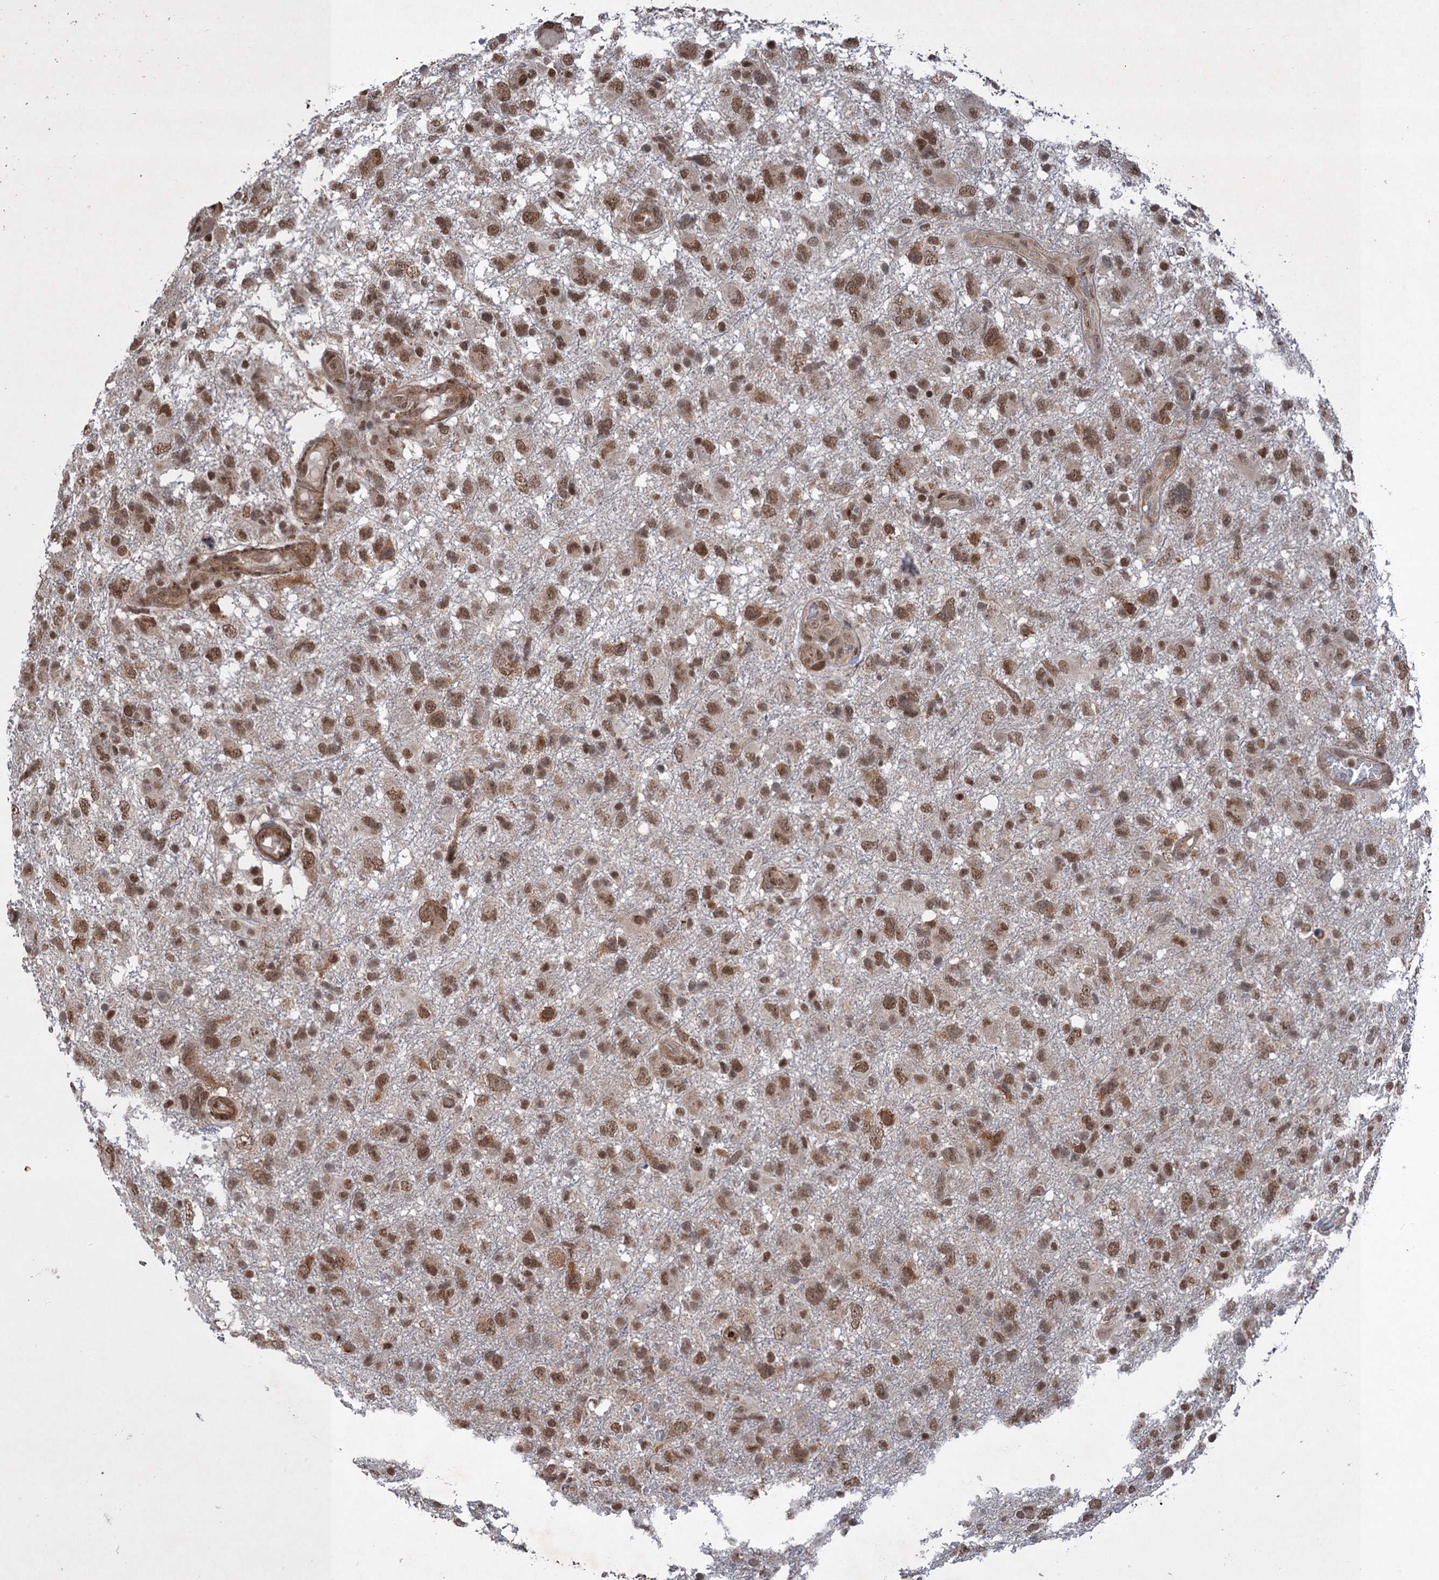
{"staining": {"intensity": "moderate", "quantity": ">75%", "location": "nuclear"}, "tissue": "glioma", "cell_type": "Tumor cells", "image_type": "cancer", "snomed": [{"axis": "morphology", "description": "Glioma, malignant, High grade"}, {"axis": "topography", "description": "Brain"}], "caption": "High-grade glioma (malignant) tissue displays moderate nuclear staining in approximately >75% of tumor cells Nuclei are stained in blue.", "gene": "TTC31", "patient": {"sex": "male", "age": 61}}